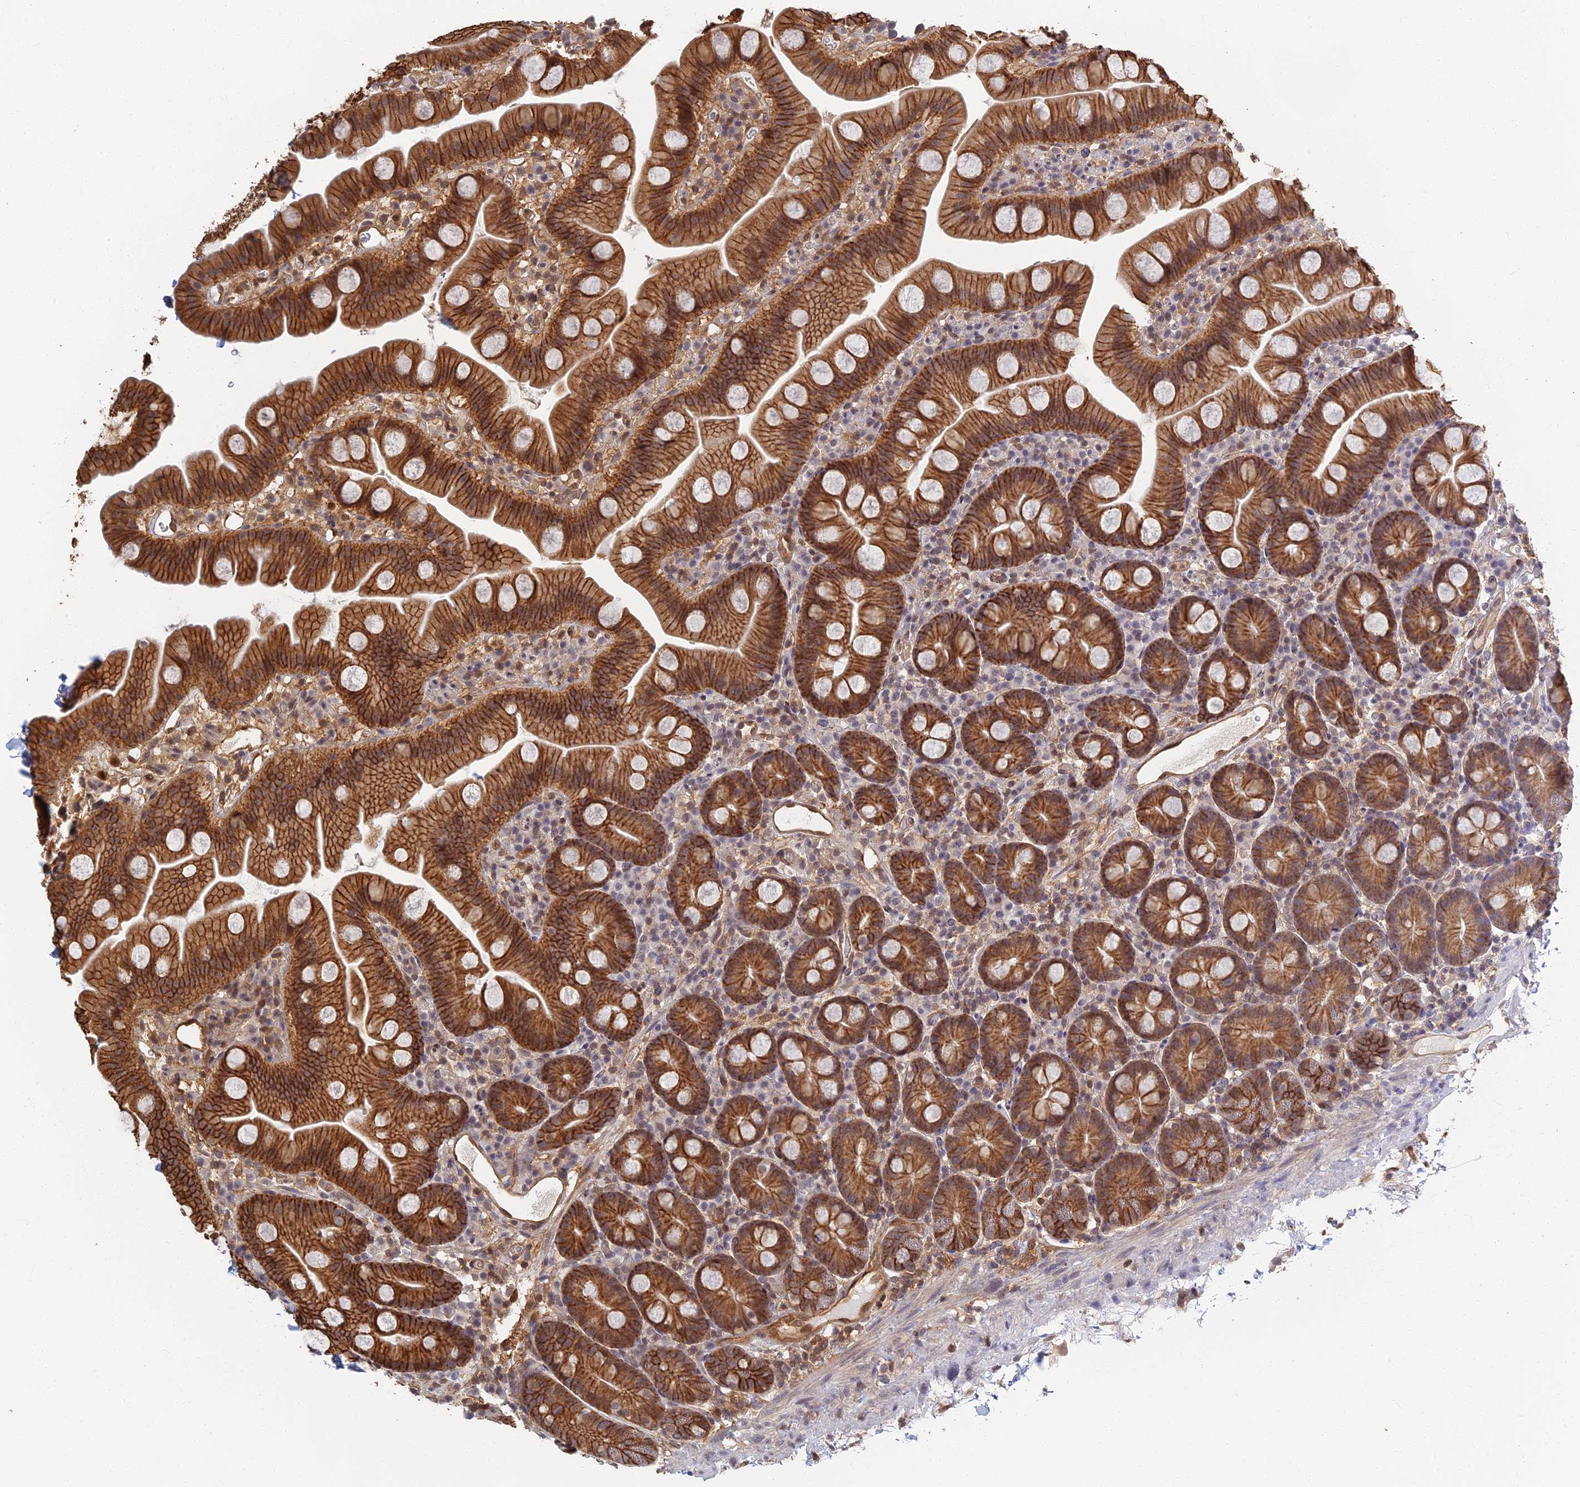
{"staining": {"intensity": "strong", "quantity": ">75%", "location": "cytoplasmic/membranous"}, "tissue": "small intestine", "cell_type": "Glandular cells", "image_type": "normal", "snomed": [{"axis": "morphology", "description": "Normal tissue, NOS"}, {"axis": "topography", "description": "Small intestine"}], "caption": "Small intestine stained for a protein exhibits strong cytoplasmic/membranous positivity in glandular cells. (DAB = brown stain, brightfield microscopy at high magnification).", "gene": "LRRN3", "patient": {"sex": "female", "age": 68}}